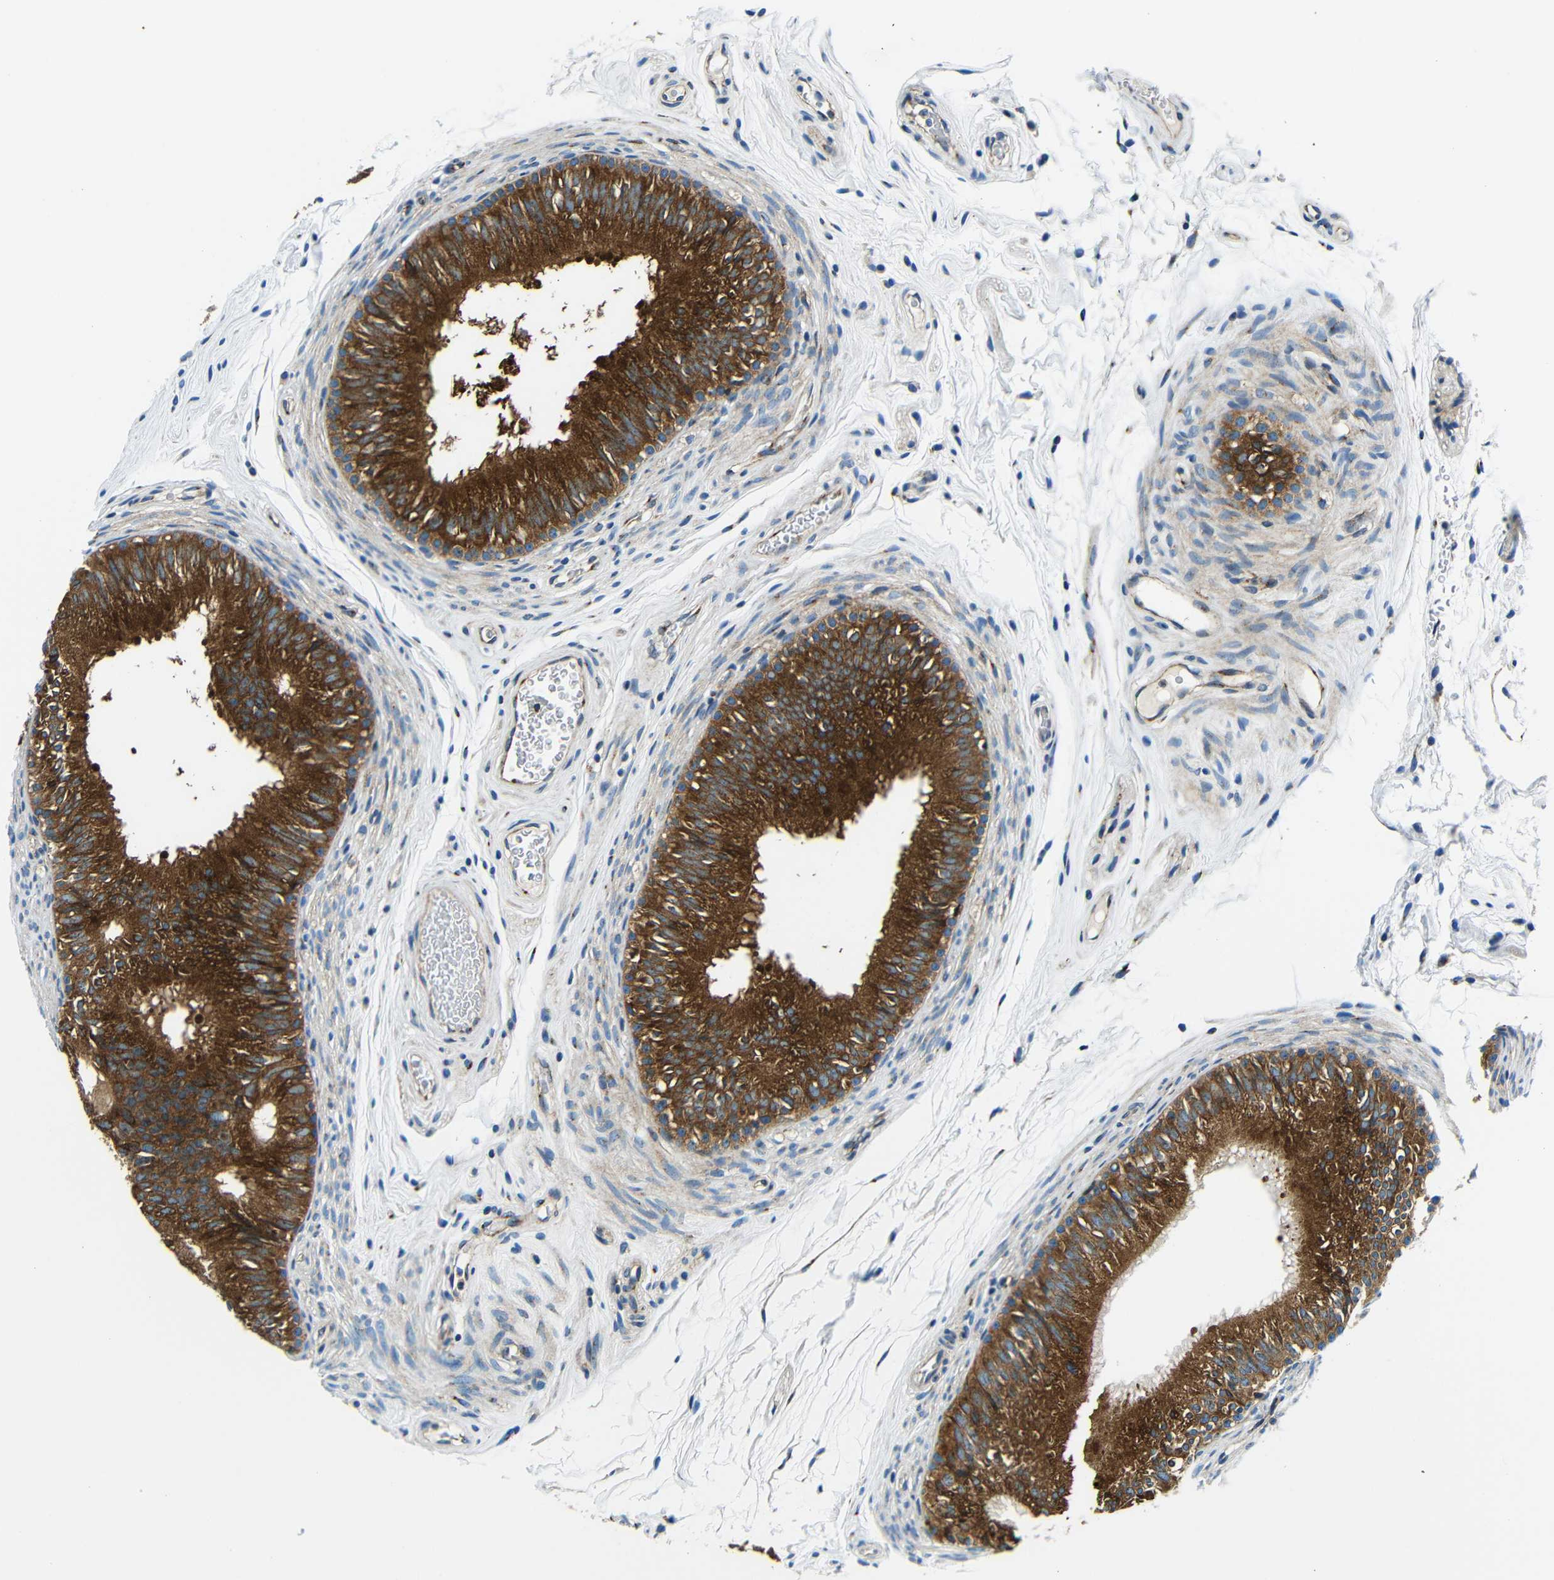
{"staining": {"intensity": "moderate", "quantity": ">75%", "location": "cytoplasmic/membranous"}, "tissue": "epididymis", "cell_type": "Glandular cells", "image_type": "normal", "snomed": [{"axis": "morphology", "description": "Normal tissue, NOS"}, {"axis": "topography", "description": "Epididymis"}], "caption": "IHC photomicrograph of unremarkable human epididymis stained for a protein (brown), which displays medium levels of moderate cytoplasmic/membranous positivity in about >75% of glandular cells.", "gene": "USO1", "patient": {"sex": "male", "age": 36}}